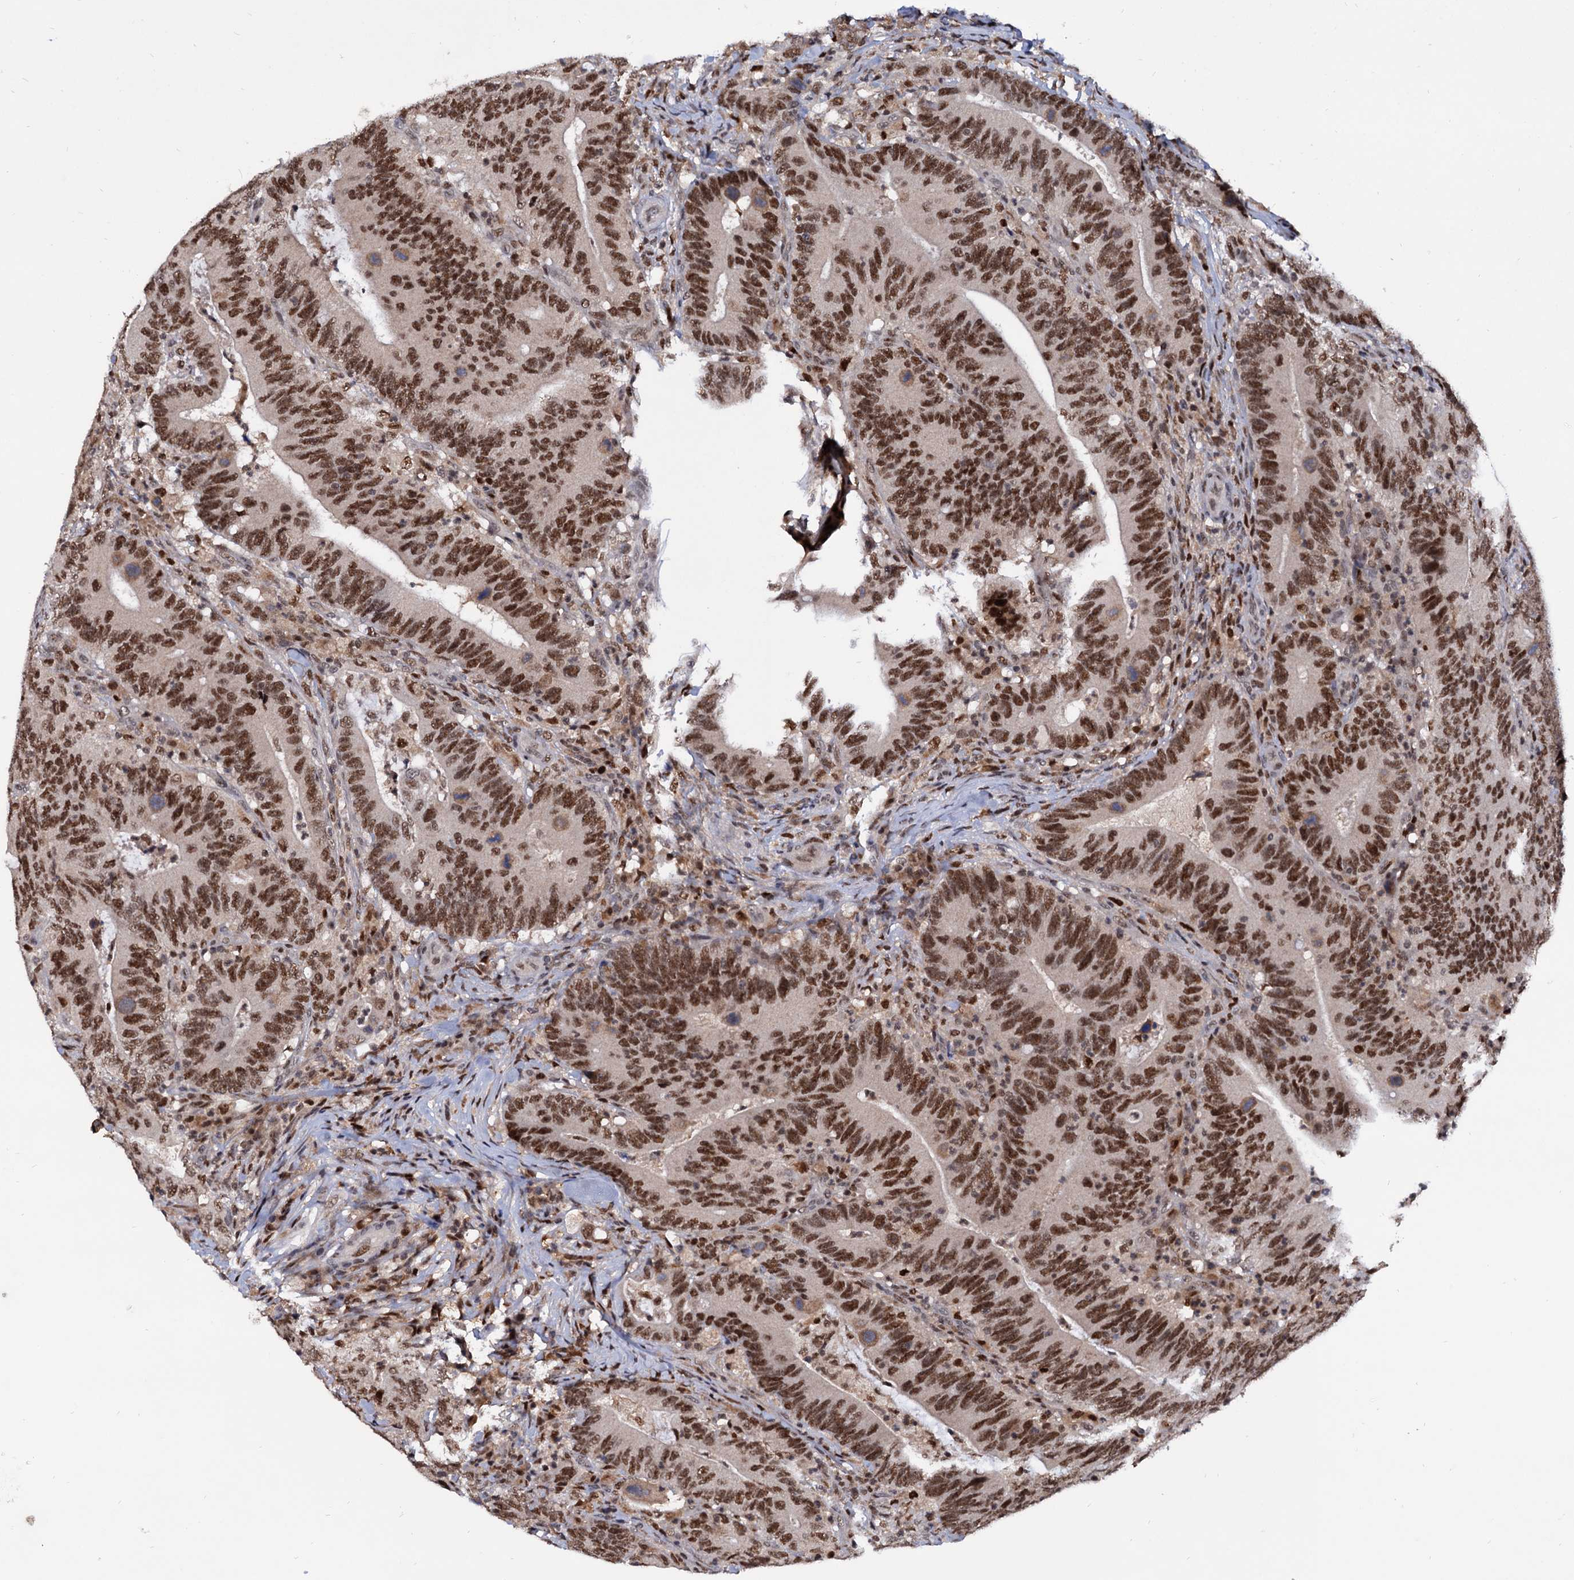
{"staining": {"intensity": "moderate", "quantity": ">75%", "location": "nuclear"}, "tissue": "colorectal cancer", "cell_type": "Tumor cells", "image_type": "cancer", "snomed": [{"axis": "morphology", "description": "Adenocarcinoma, NOS"}, {"axis": "topography", "description": "Colon"}], "caption": "Adenocarcinoma (colorectal) was stained to show a protein in brown. There is medium levels of moderate nuclear expression in about >75% of tumor cells.", "gene": "RNASEH2B", "patient": {"sex": "female", "age": 66}}